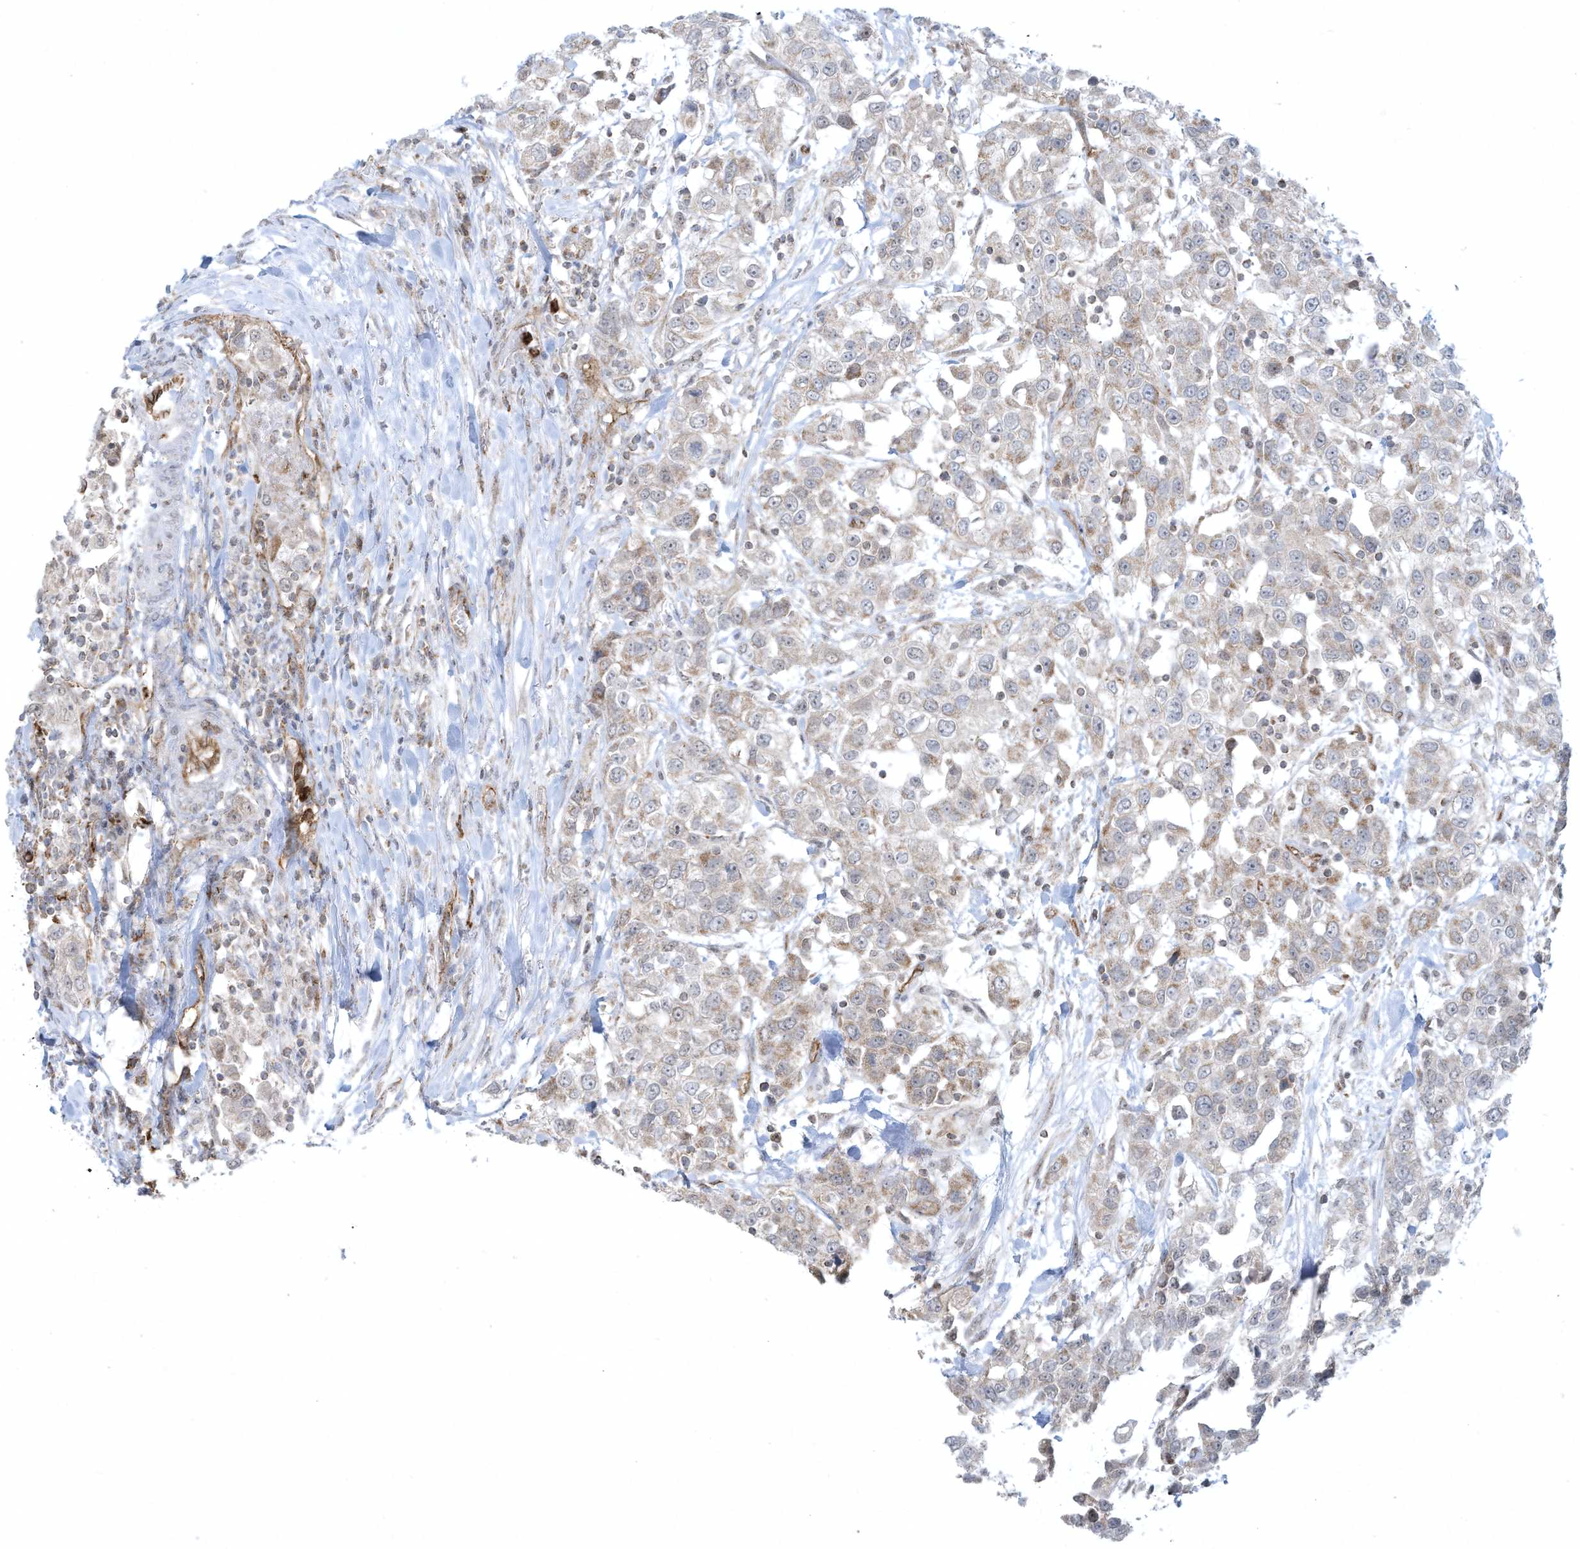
{"staining": {"intensity": "weak", "quantity": "<25%", "location": "cytoplasmic/membranous"}, "tissue": "urothelial cancer", "cell_type": "Tumor cells", "image_type": "cancer", "snomed": [{"axis": "morphology", "description": "Urothelial carcinoma, High grade"}, {"axis": "topography", "description": "Urinary bladder"}], "caption": "IHC histopathology image of neoplastic tissue: human urothelial cancer stained with DAB displays no significant protein expression in tumor cells.", "gene": "CHRNA4", "patient": {"sex": "female", "age": 80}}